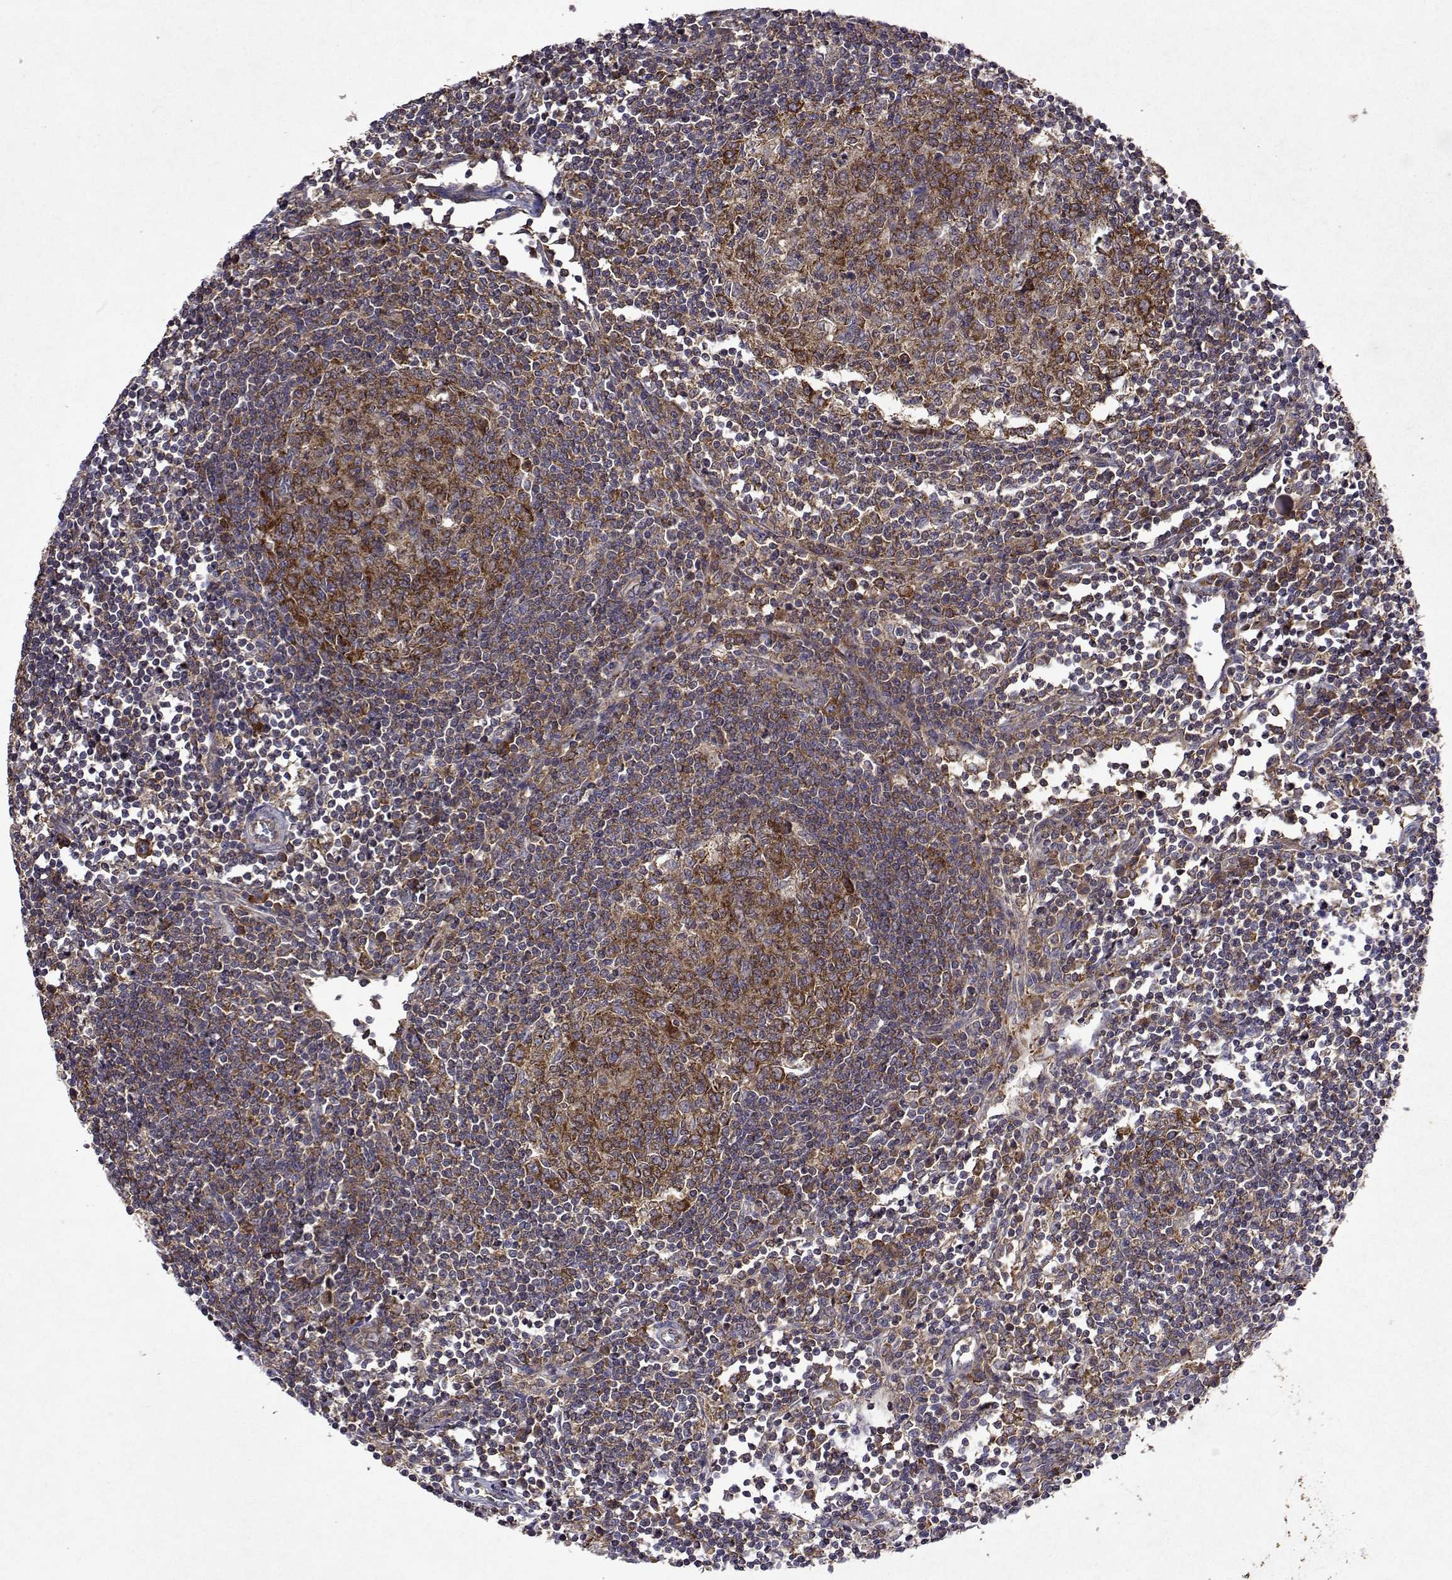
{"staining": {"intensity": "moderate", "quantity": ">75%", "location": "cytoplasmic/membranous"}, "tissue": "lymph node", "cell_type": "Germinal center cells", "image_type": "normal", "snomed": [{"axis": "morphology", "description": "Normal tissue, NOS"}, {"axis": "topography", "description": "Lymph node"}], "caption": "This is a micrograph of immunohistochemistry (IHC) staining of normal lymph node, which shows moderate expression in the cytoplasmic/membranous of germinal center cells.", "gene": "TARBP2", "patient": {"sex": "male", "age": 67}}